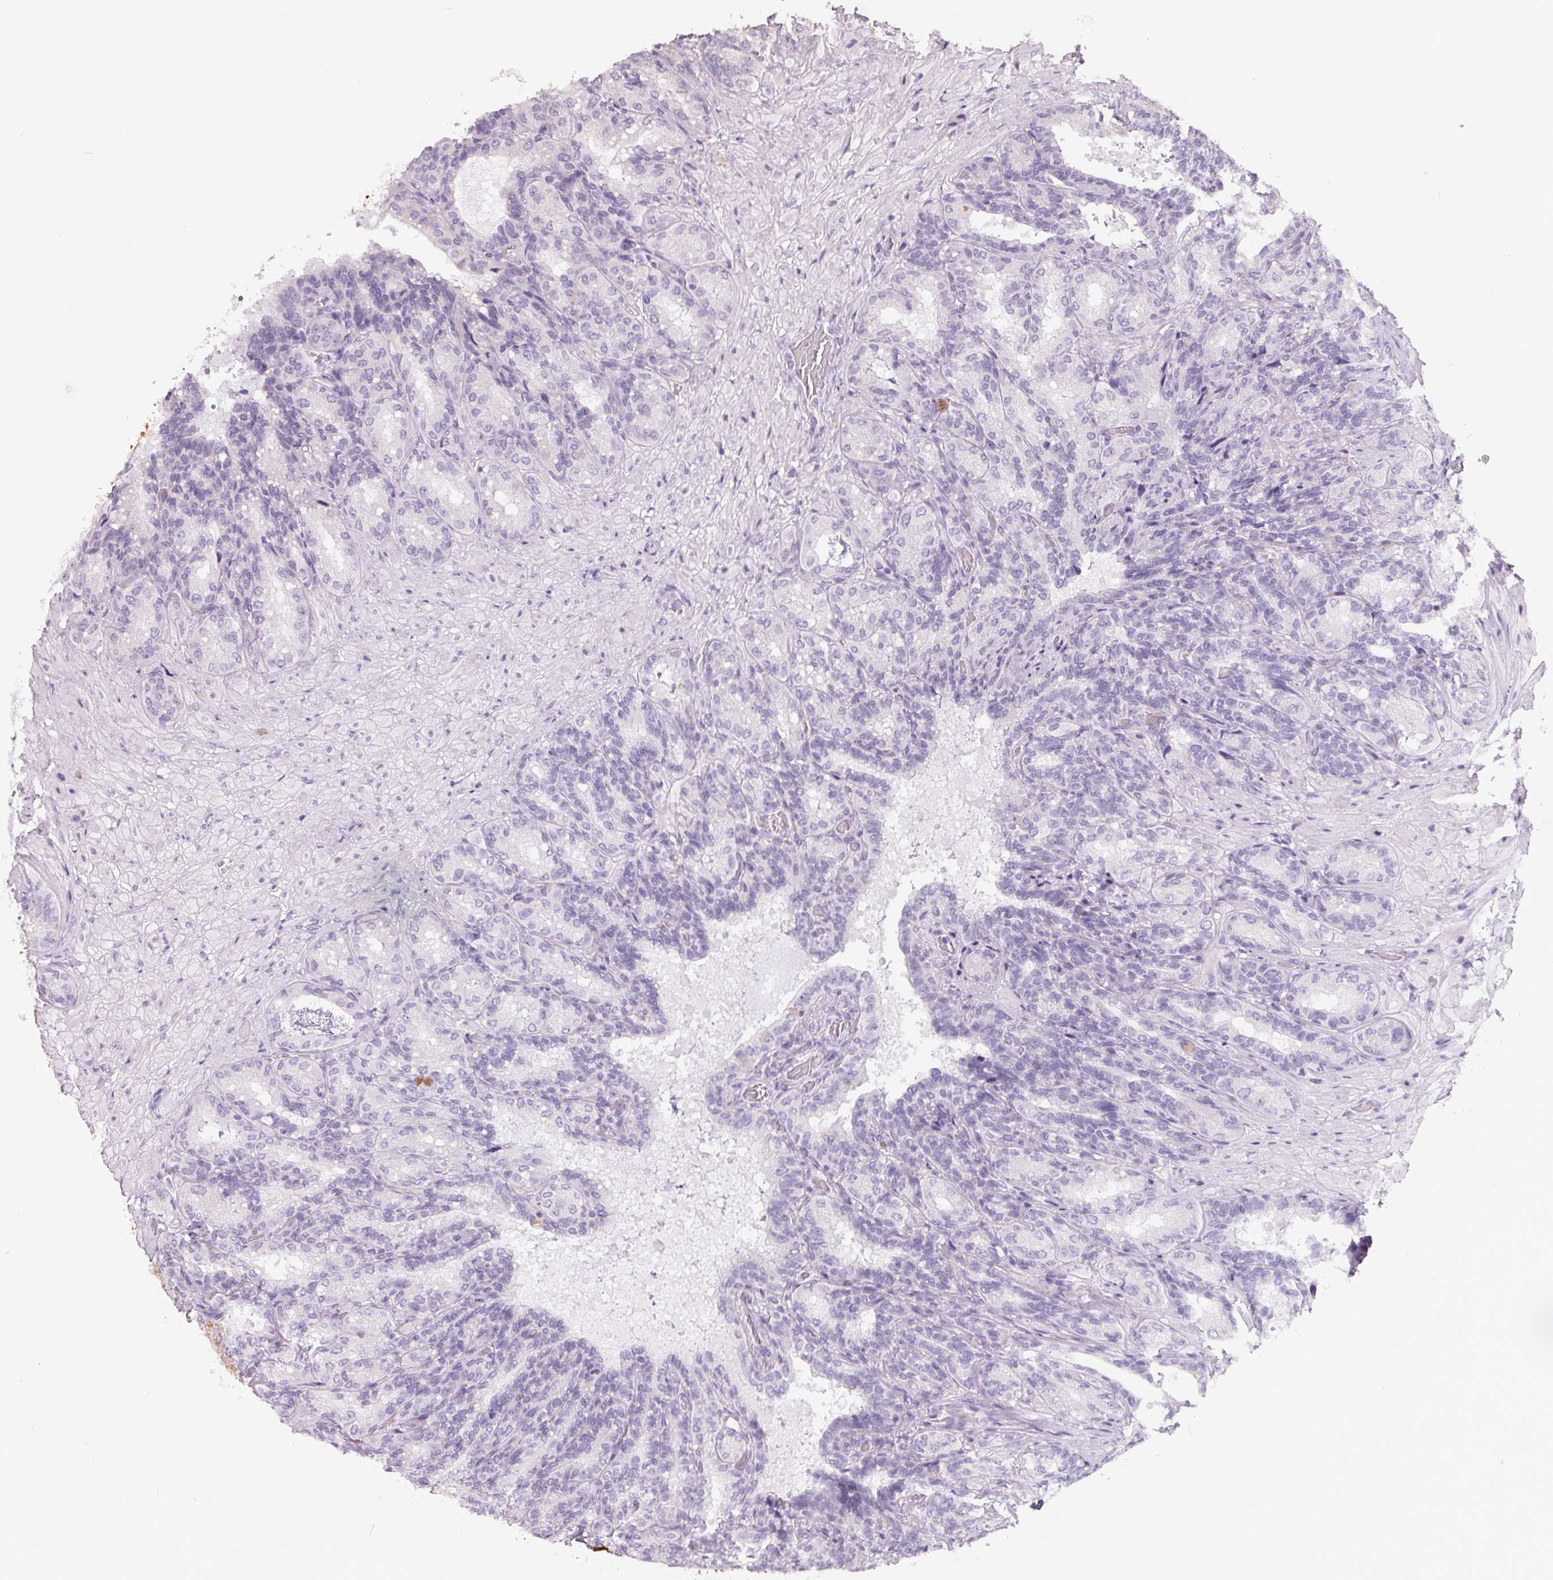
{"staining": {"intensity": "negative", "quantity": "none", "location": "none"}, "tissue": "seminal vesicle", "cell_type": "Glandular cells", "image_type": "normal", "snomed": [{"axis": "morphology", "description": "Normal tissue, NOS"}, {"axis": "topography", "description": "Seminal veicle"}], "caption": "Micrograph shows no significant protein positivity in glandular cells of unremarkable seminal vesicle.", "gene": "FTCD", "patient": {"sex": "male", "age": 68}}